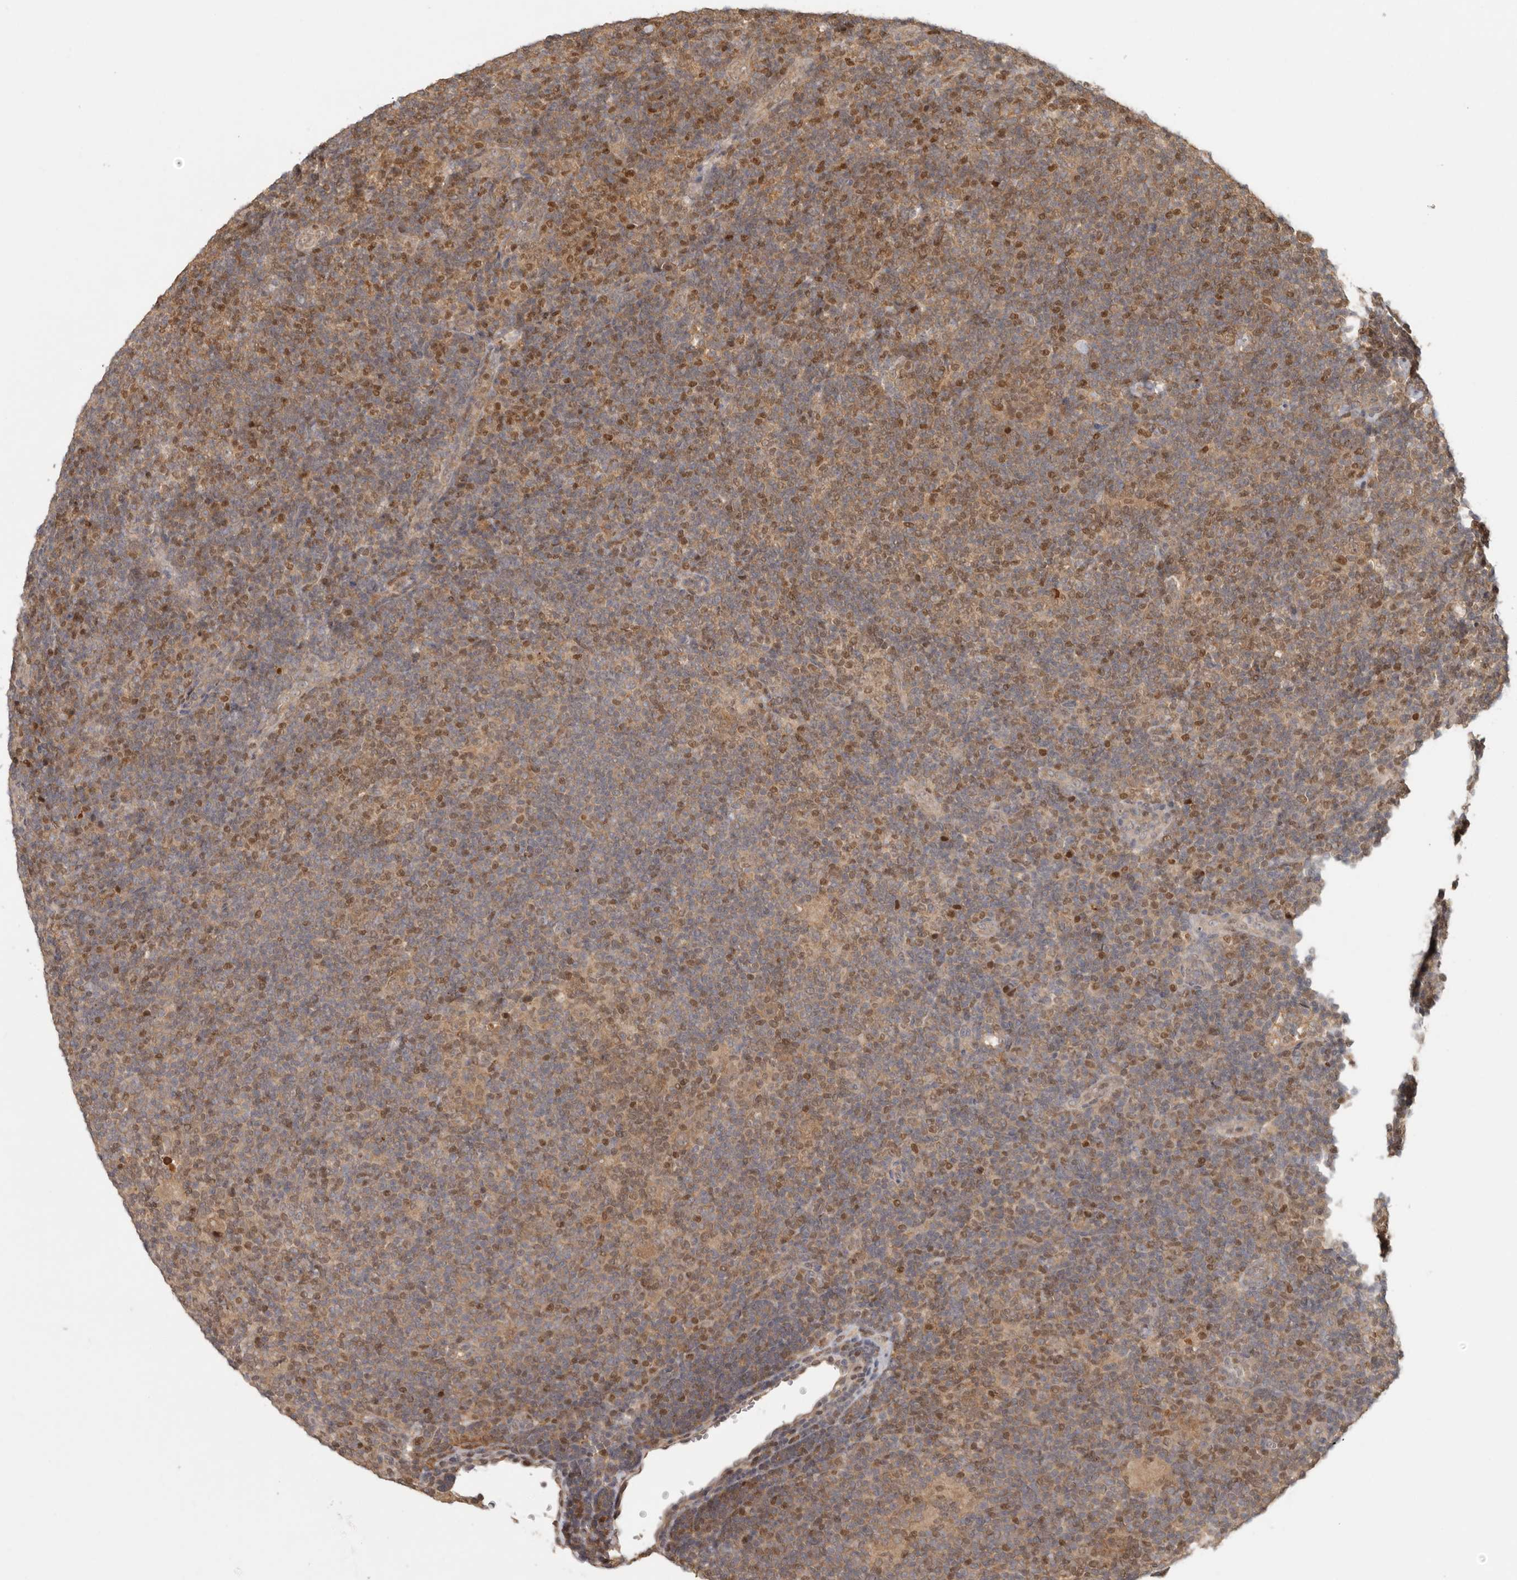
{"staining": {"intensity": "weak", "quantity": "25%-75%", "location": "cytoplasmic/membranous"}, "tissue": "lymphoma", "cell_type": "Tumor cells", "image_type": "cancer", "snomed": [{"axis": "morphology", "description": "Hodgkin's disease, NOS"}, {"axis": "topography", "description": "Lymph node"}], "caption": "A brown stain labels weak cytoplasmic/membranous positivity of a protein in human lymphoma tumor cells.", "gene": "PSMA5", "patient": {"sex": "female", "age": 57}}